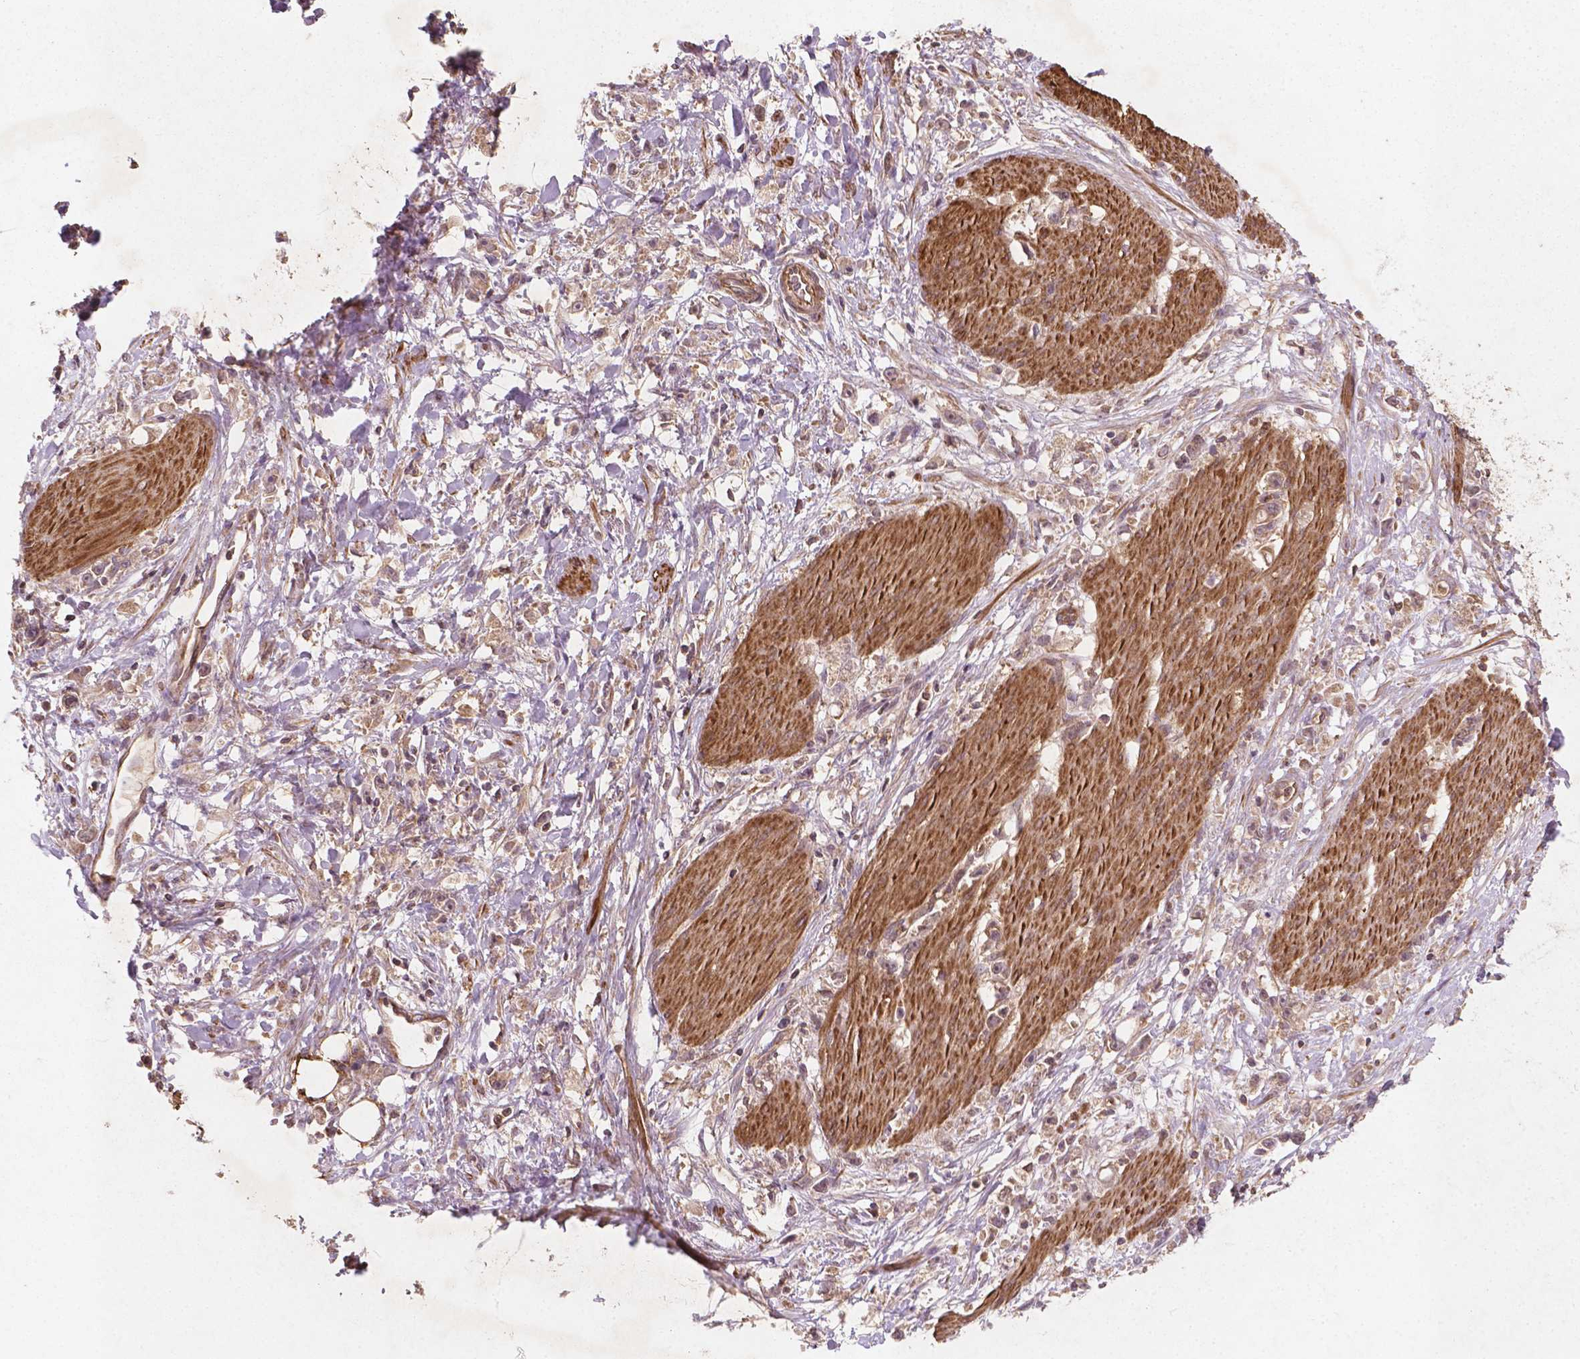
{"staining": {"intensity": "weak", "quantity": ">75%", "location": "cytoplasmic/membranous"}, "tissue": "stomach cancer", "cell_type": "Tumor cells", "image_type": "cancer", "snomed": [{"axis": "morphology", "description": "Adenocarcinoma, NOS"}, {"axis": "topography", "description": "Stomach"}], "caption": "Brown immunohistochemical staining in adenocarcinoma (stomach) shows weak cytoplasmic/membranous expression in approximately >75% of tumor cells.", "gene": "CYFIP2", "patient": {"sex": "female", "age": 59}}